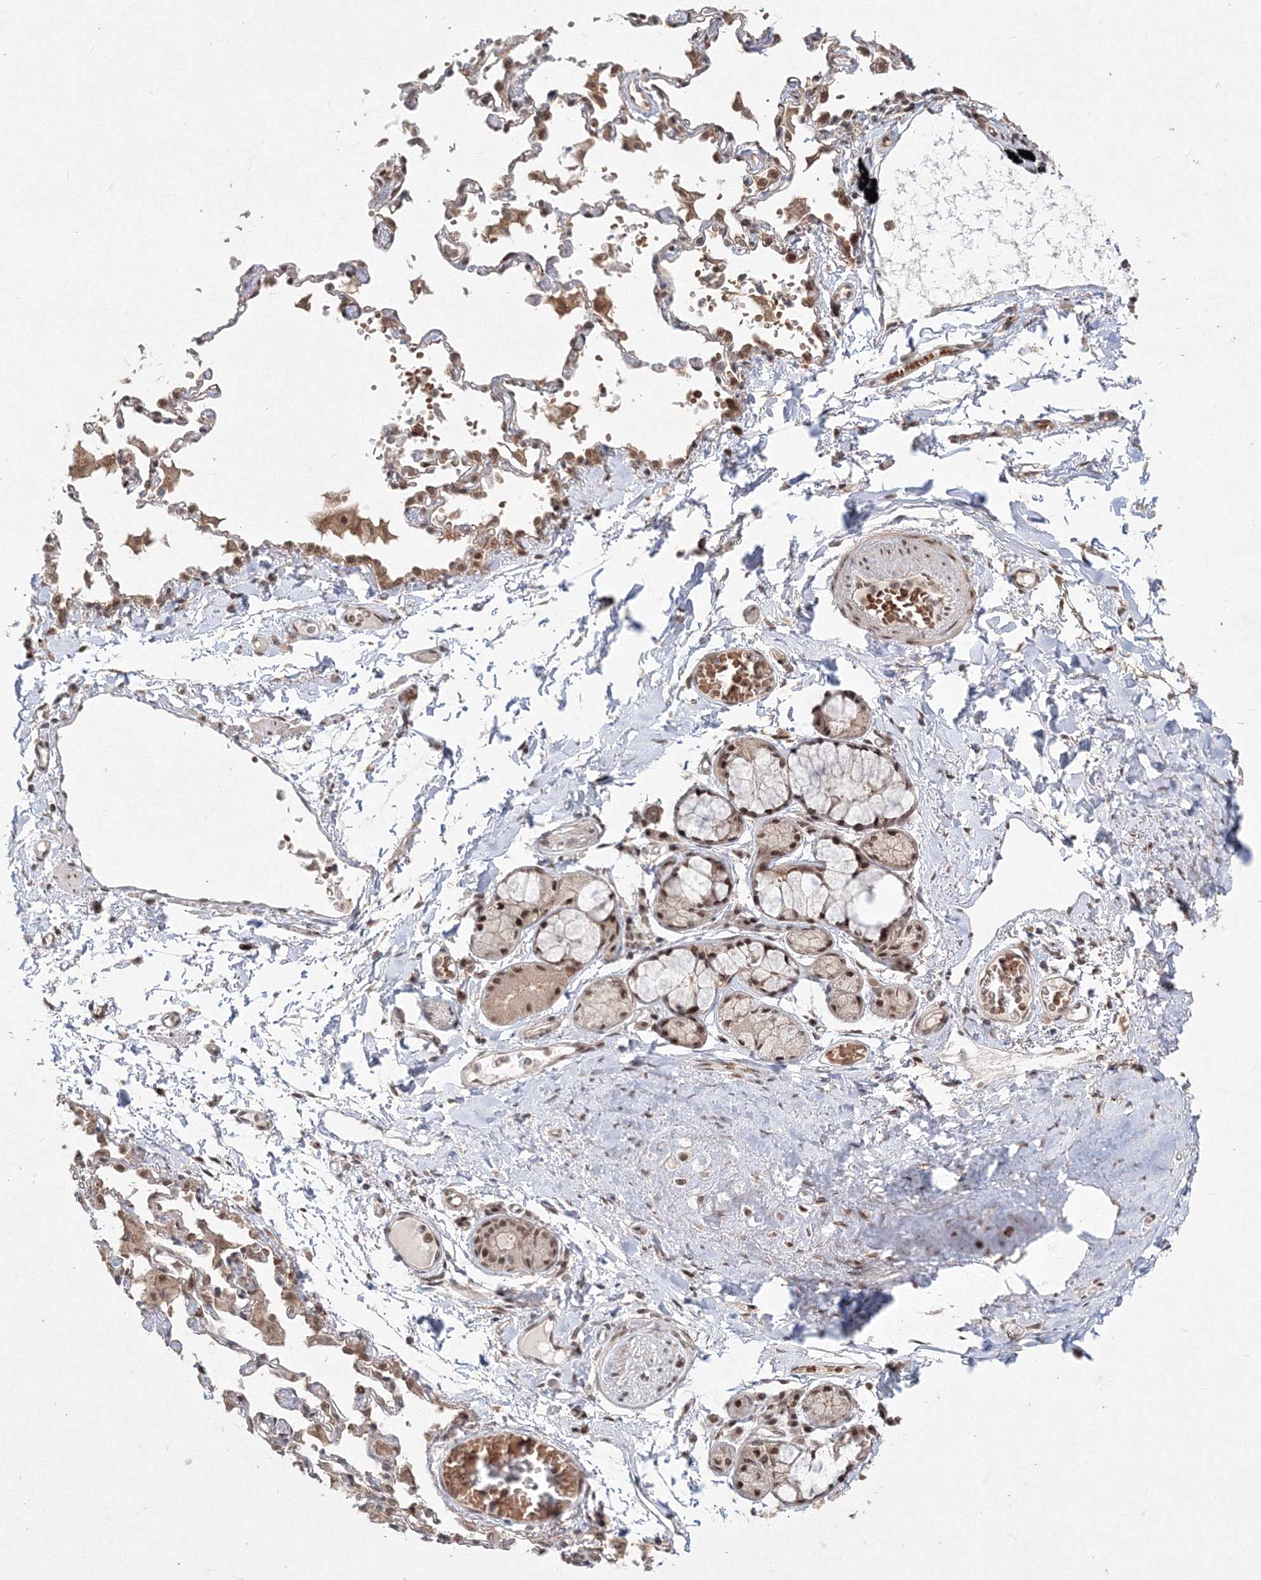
{"staining": {"intensity": "moderate", "quantity": ">75%", "location": "nuclear"}, "tissue": "adipose tissue", "cell_type": "Adipocytes", "image_type": "normal", "snomed": [{"axis": "morphology", "description": "Normal tissue, NOS"}, {"axis": "topography", "description": "Cartilage tissue"}, {"axis": "topography", "description": "Bronchus"}, {"axis": "topography", "description": "Lung"}, {"axis": "topography", "description": "Peripheral nerve tissue"}], "caption": "An immunohistochemistry photomicrograph of normal tissue is shown. Protein staining in brown highlights moderate nuclear positivity in adipose tissue within adipocytes. (IHC, brightfield microscopy, high magnification).", "gene": "COPS4", "patient": {"sex": "female", "age": 49}}